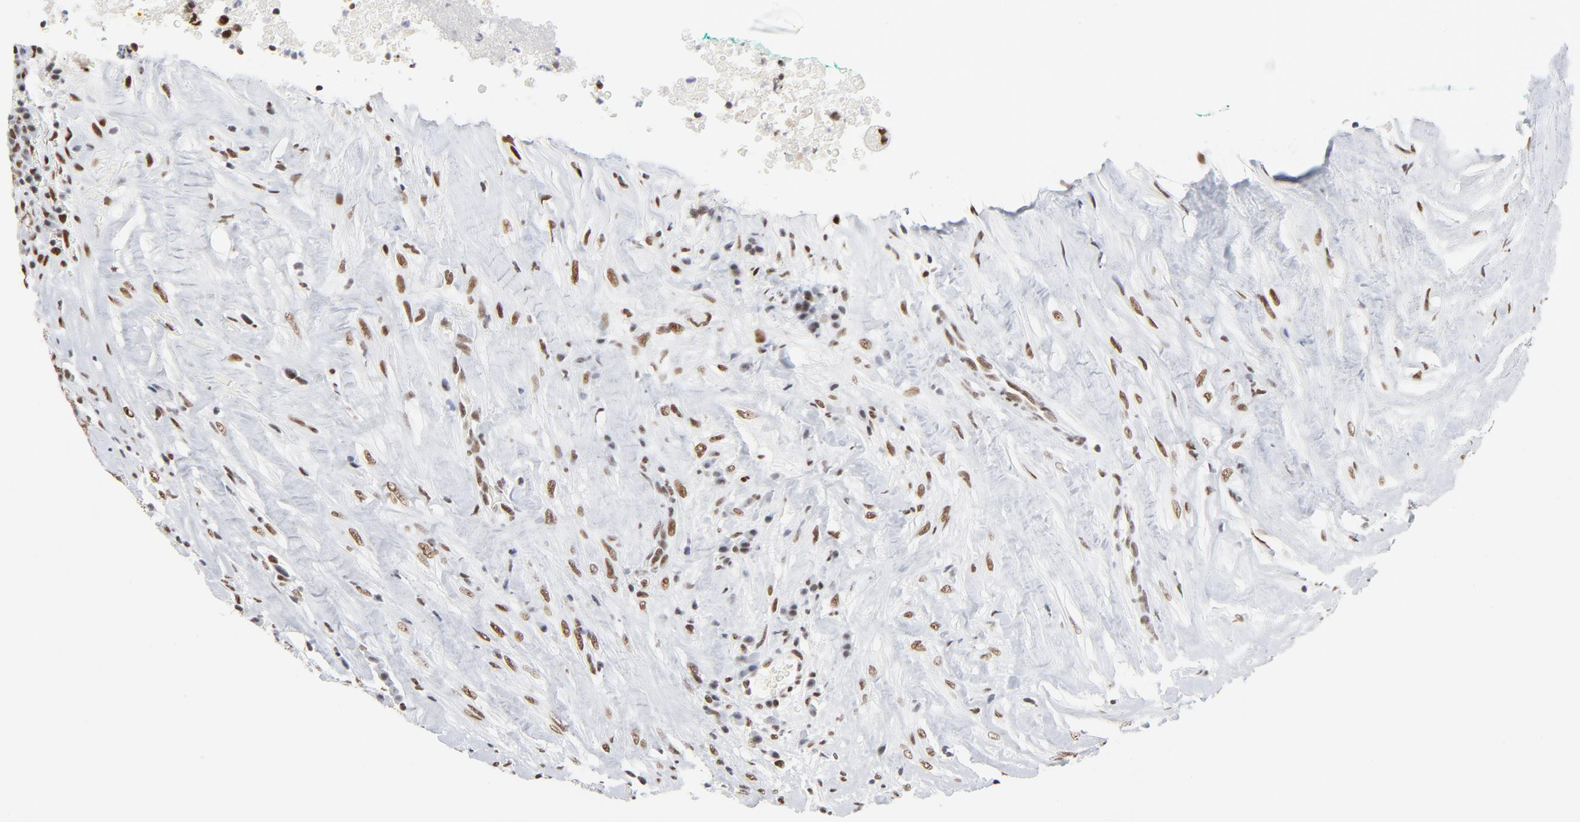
{"staining": {"intensity": "moderate", "quantity": ">75%", "location": "nuclear"}, "tissue": "testis cancer", "cell_type": "Tumor cells", "image_type": "cancer", "snomed": [{"axis": "morphology", "description": "Necrosis, NOS"}, {"axis": "morphology", "description": "Carcinoma, Embryonal, NOS"}, {"axis": "topography", "description": "Testis"}], "caption": "Human testis cancer stained with a protein marker displays moderate staining in tumor cells.", "gene": "GTF2H1", "patient": {"sex": "male", "age": 19}}